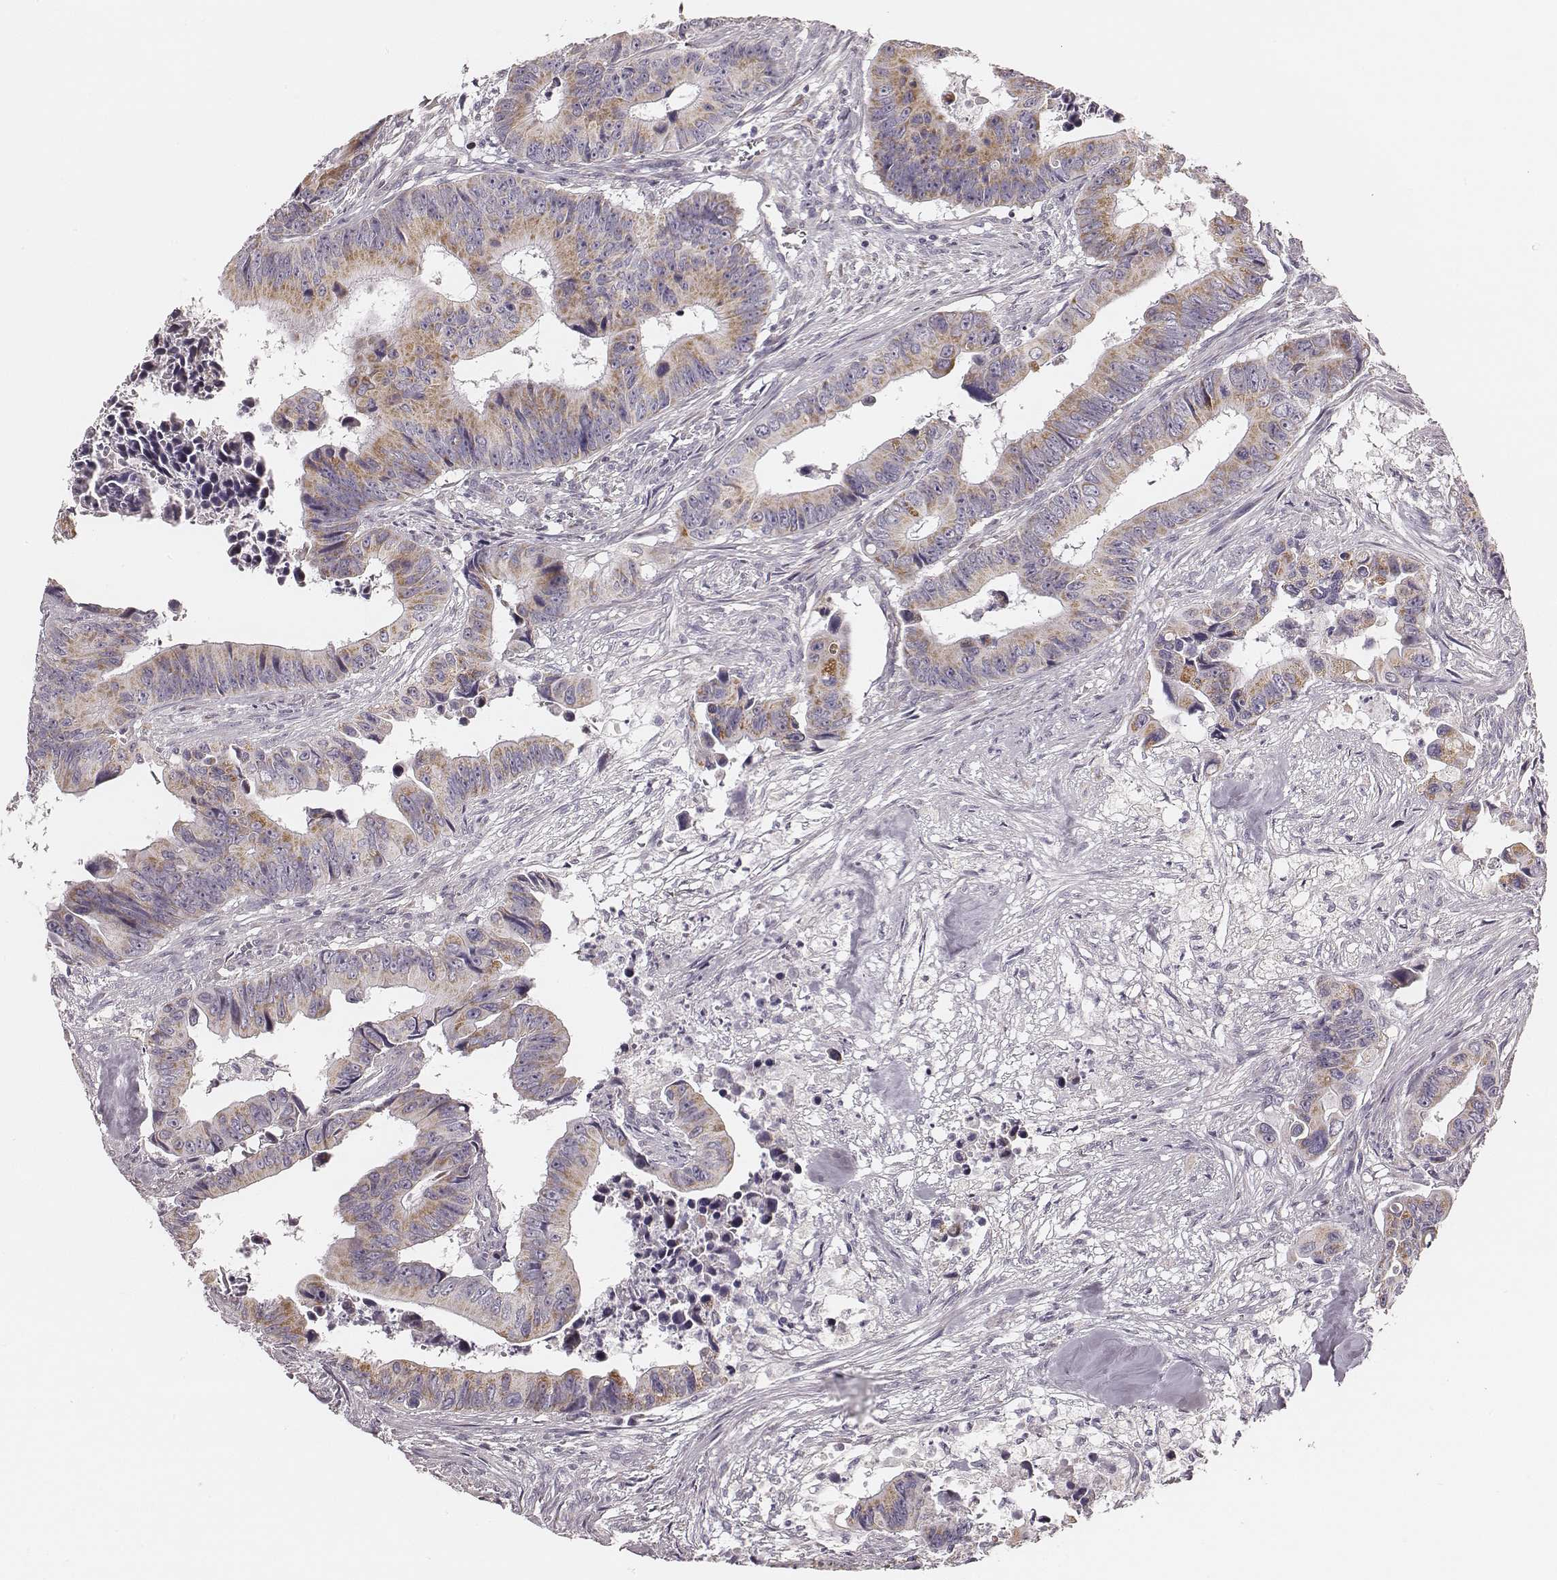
{"staining": {"intensity": "weak", "quantity": "25%-75%", "location": "cytoplasmic/membranous"}, "tissue": "colorectal cancer", "cell_type": "Tumor cells", "image_type": "cancer", "snomed": [{"axis": "morphology", "description": "Adenocarcinoma, NOS"}, {"axis": "topography", "description": "Colon"}], "caption": "Colorectal cancer (adenocarcinoma) tissue exhibits weak cytoplasmic/membranous staining in approximately 25%-75% of tumor cells Using DAB (3,3'-diaminobenzidine) (brown) and hematoxylin (blue) stains, captured at high magnification using brightfield microscopy.", "gene": "UBL4B", "patient": {"sex": "female", "age": 87}}